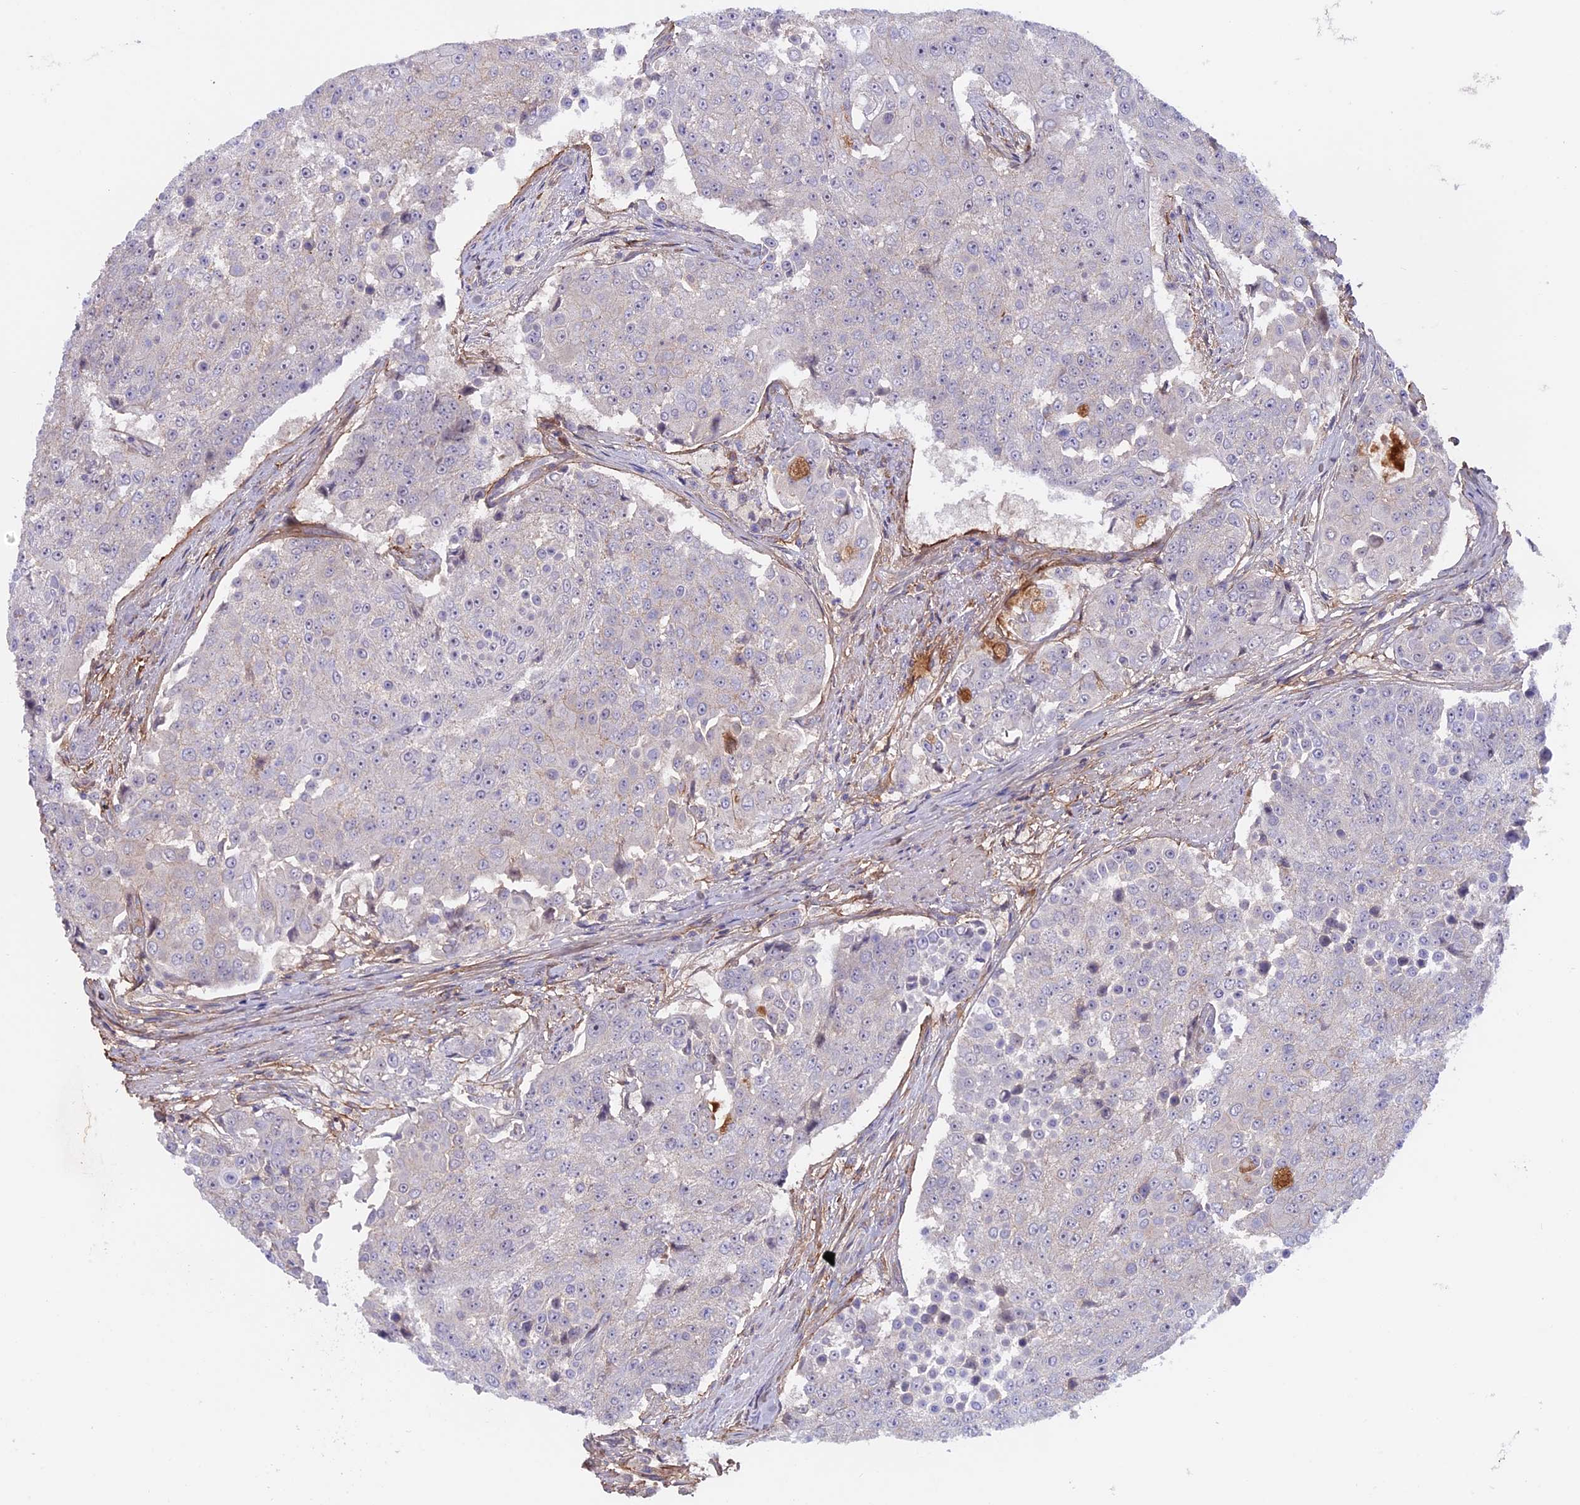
{"staining": {"intensity": "negative", "quantity": "none", "location": "none"}, "tissue": "urothelial cancer", "cell_type": "Tumor cells", "image_type": "cancer", "snomed": [{"axis": "morphology", "description": "Urothelial carcinoma, High grade"}, {"axis": "topography", "description": "Urinary bladder"}], "caption": "High-grade urothelial carcinoma was stained to show a protein in brown. There is no significant staining in tumor cells.", "gene": "COL4A3", "patient": {"sex": "female", "age": 63}}